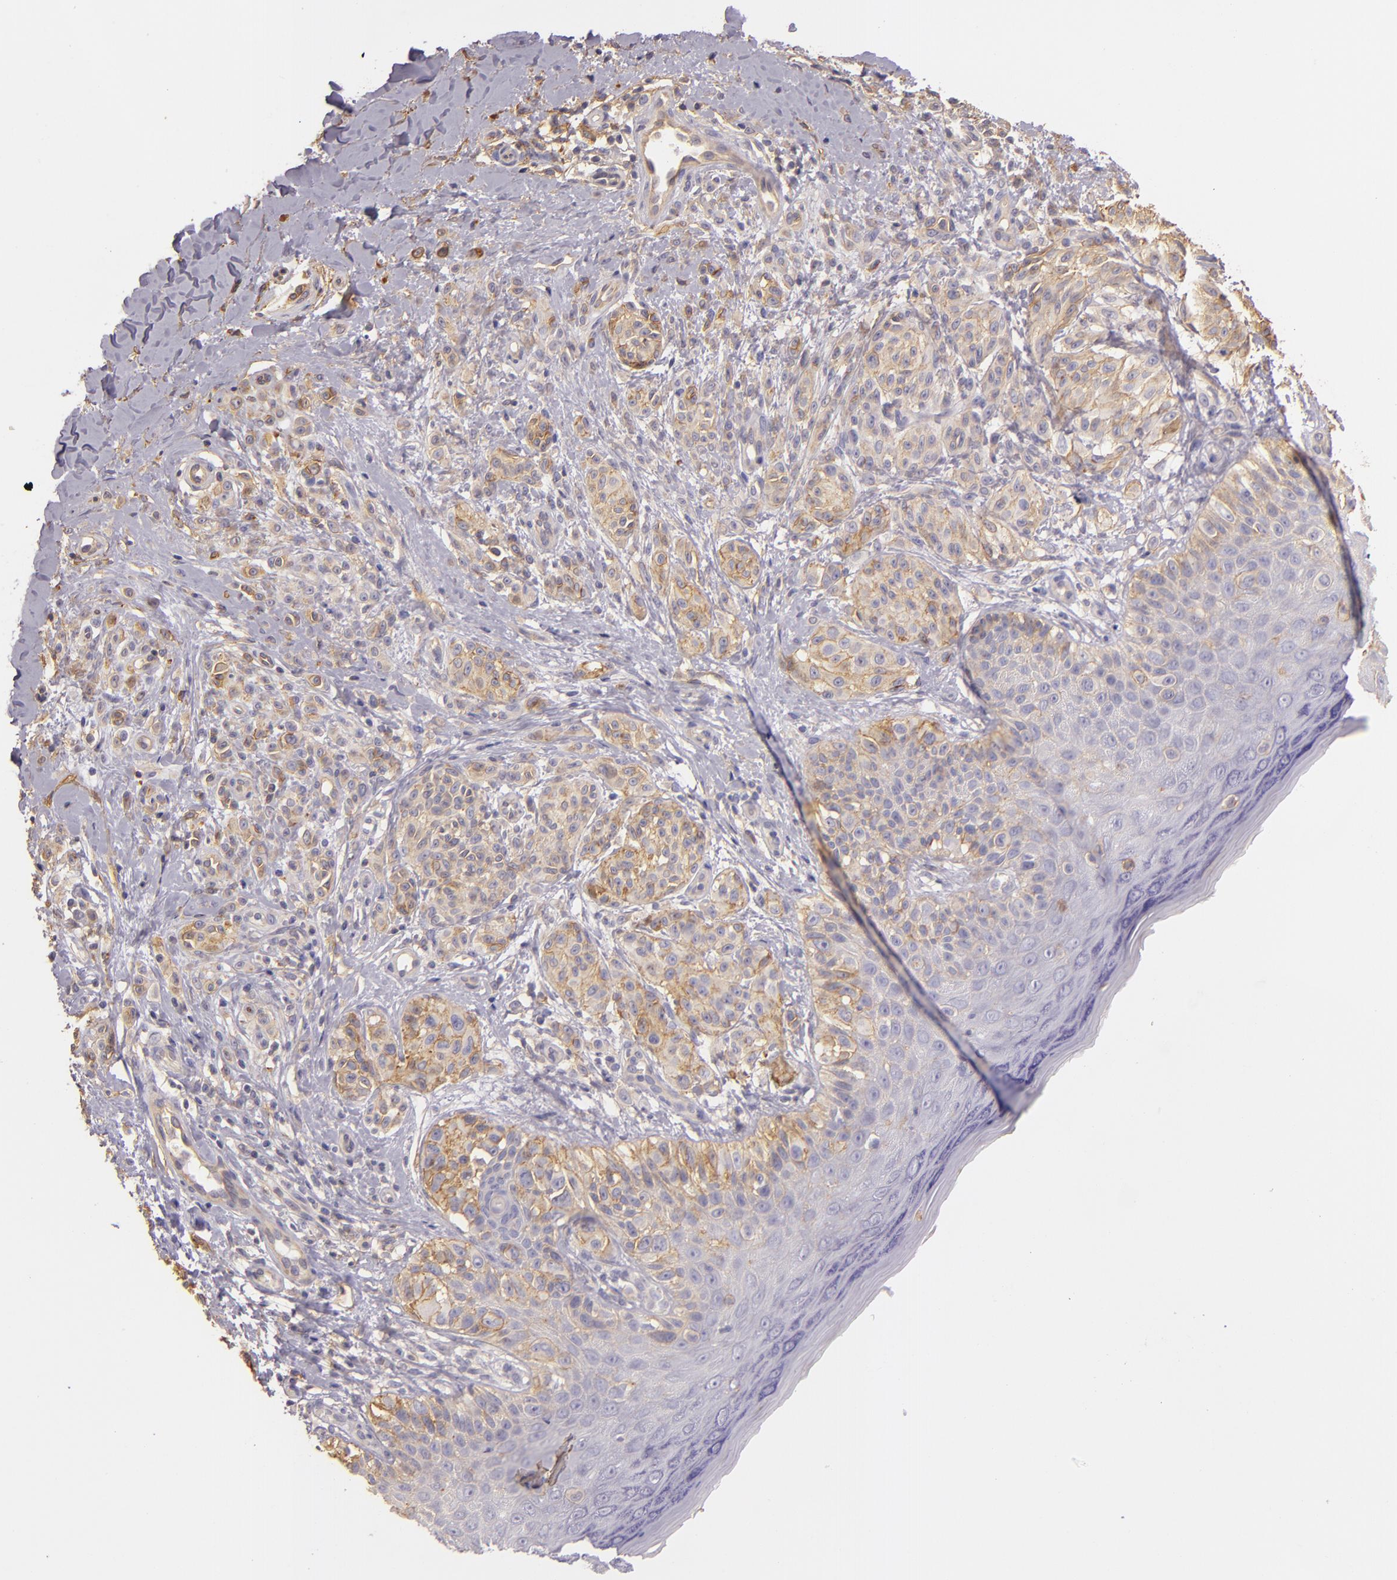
{"staining": {"intensity": "moderate", "quantity": ">75%", "location": "cytoplasmic/membranous"}, "tissue": "melanoma", "cell_type": "Tumor cells", "image_type": "cancer", "snomed": [{"axis": "morphology", "description": "Malignant melanoma, NOS"}, {"axis": "topography", "description": "Skin"}], "caption": "IHC histopathology image of human melanoma stained for a protein (brown), which demonstrates medium levels of moderate cytoplasmic/membranous expression in about >75% of tumor cells.", "gene": "CTSF", "patient": {"sex": "male", "age": 57}}